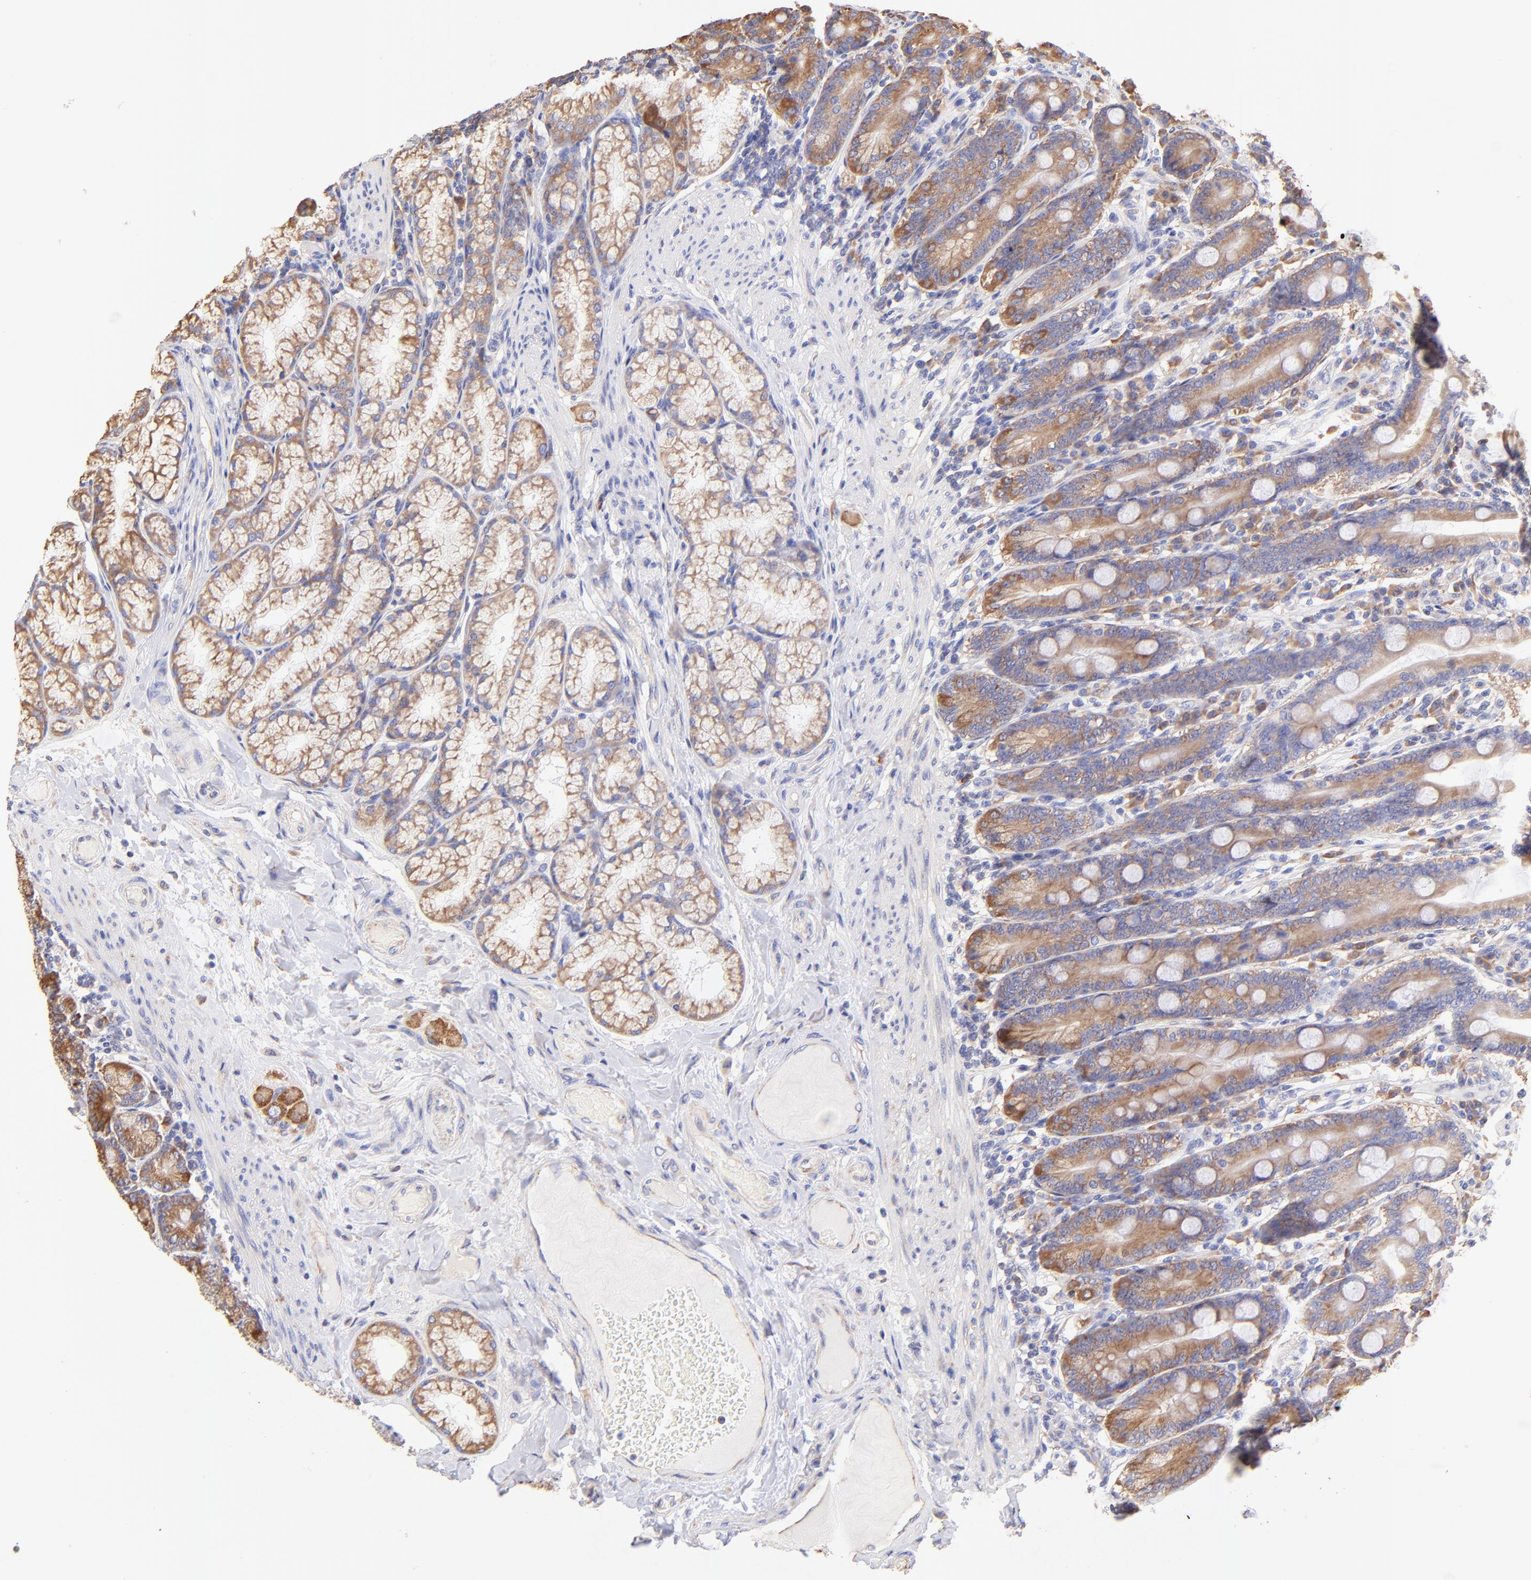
{"staining": {"intensity": "moderate", "quantity": ">75%", "location": "cytoplasmic/membranous"}, "tissue": "duodenum", "cell_type": "Glandular cells", "image_type": "normal", "snomed": [{"axis": "morphology", "description": "Normal tissue, NOS"}, {"axis": "topography", "description": "Duodenum"}], "caption": "Immunohistochemistry (DAB (3,3'-diaminobenzidine)) staining of unremarkable human duodenum demonstrates moderate cytoplasmic/membranous protein expression in about >75% of glandular cells. The staining was performed using DAB (3,3'-diaminobenzidine), with brown indicating positive protein expression. Nuclei are stained blue with hematoxylin.", "gene": "RPL30", "patient": {"sex": "female", "age": 64}}